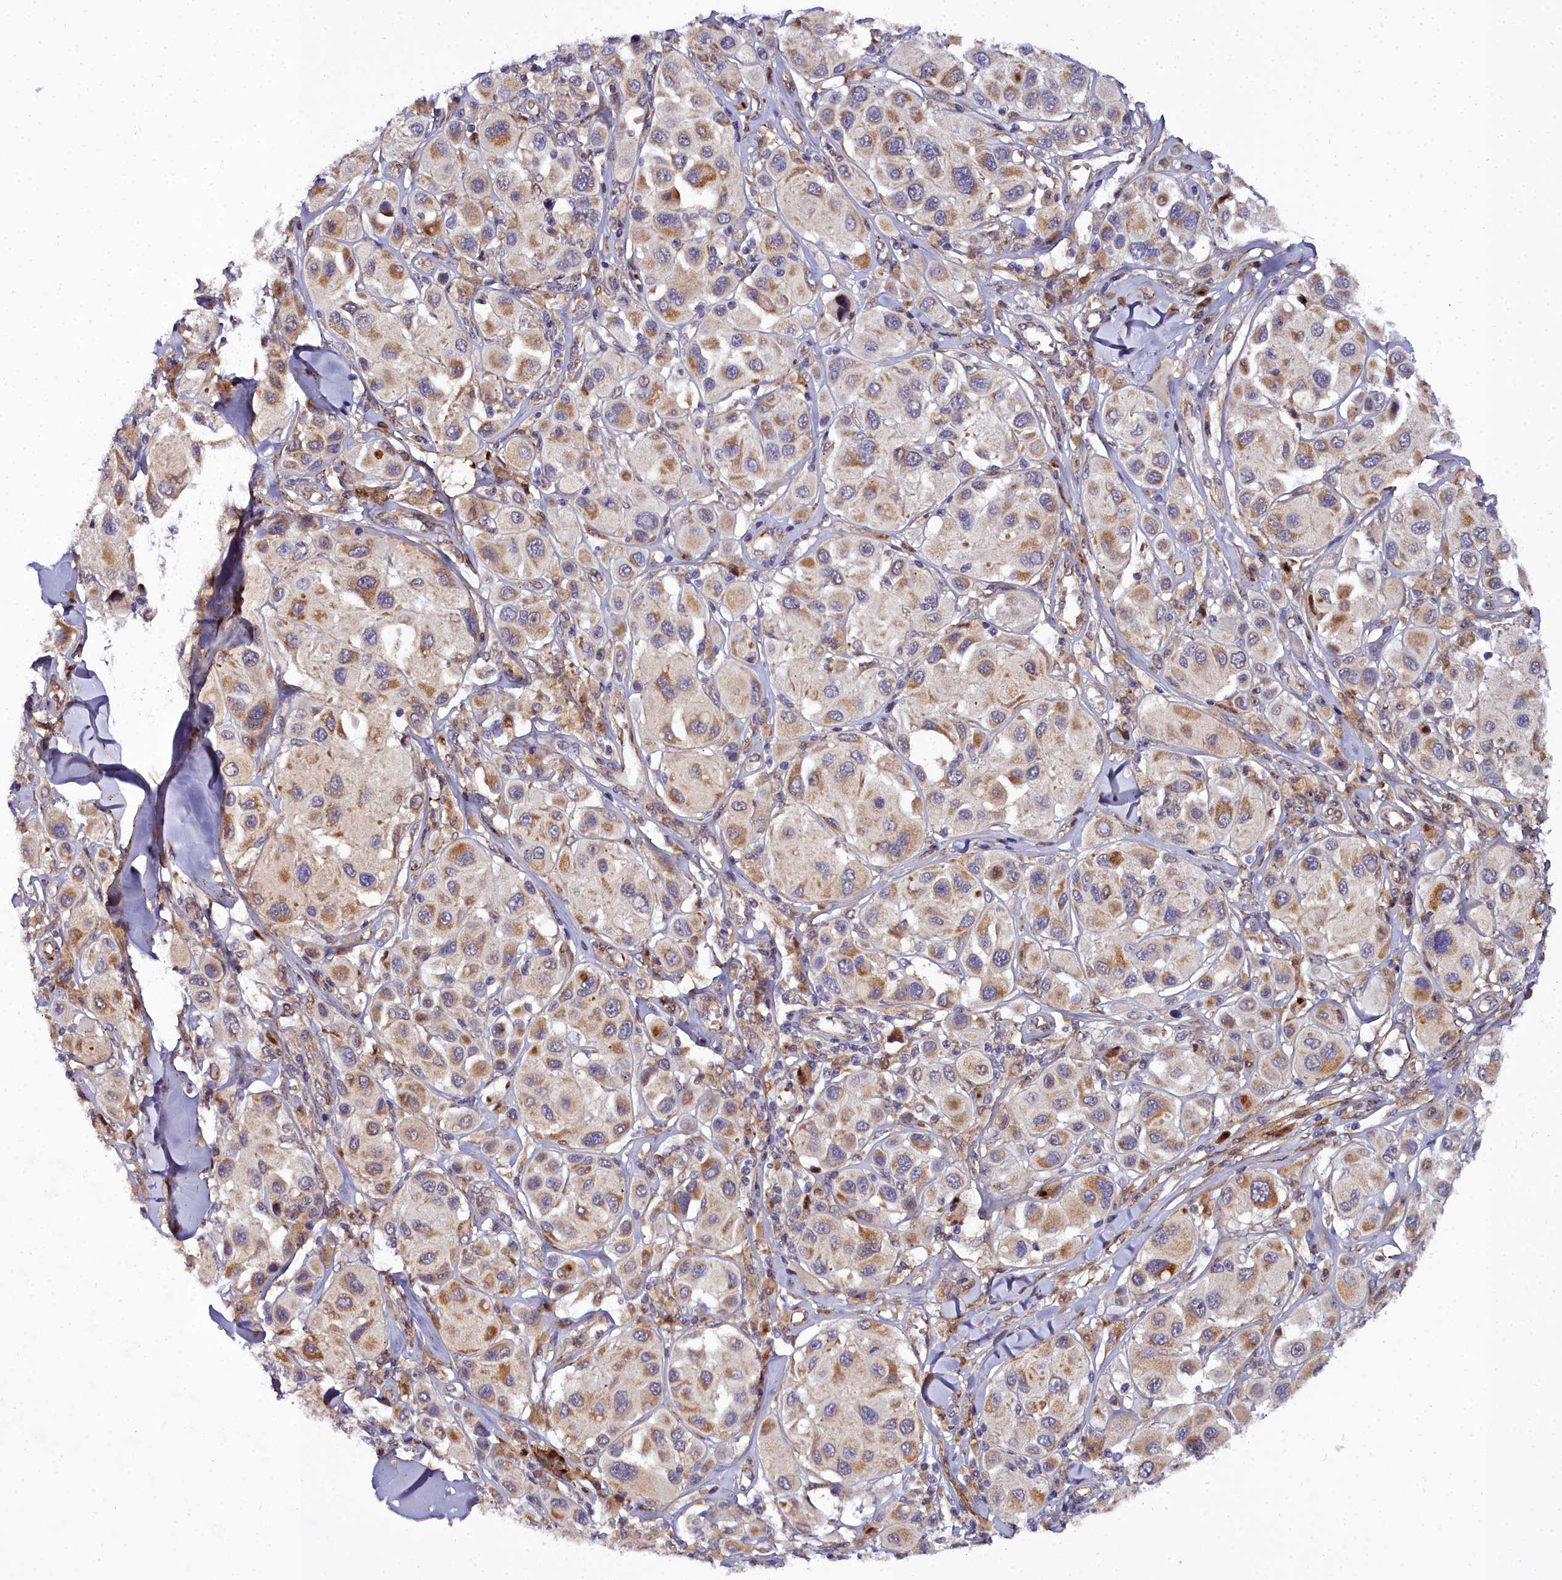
{"staining": {"intensity": "moderate", "quantity": ">75%", "location": "cytoplasmic/membranous"}, "tissue": "melanoma", "cell_type": "Tumor cells", "image_type": "cancer", "snomed": [{"axis": "morphology", "description": "Malignant melanoma, Metastatic site"}, {"axis": "topography", "description": "Skin"}], "caption": "Immunohistochemical staining of human malignant melanoma (metastatic site) reveals medium levels of moderate cytoplasmic/membranous protein staining in approximately >75% of tumor cells.", "gene": "MRPS11", "patient": {"sex": "male", "age": 41}}